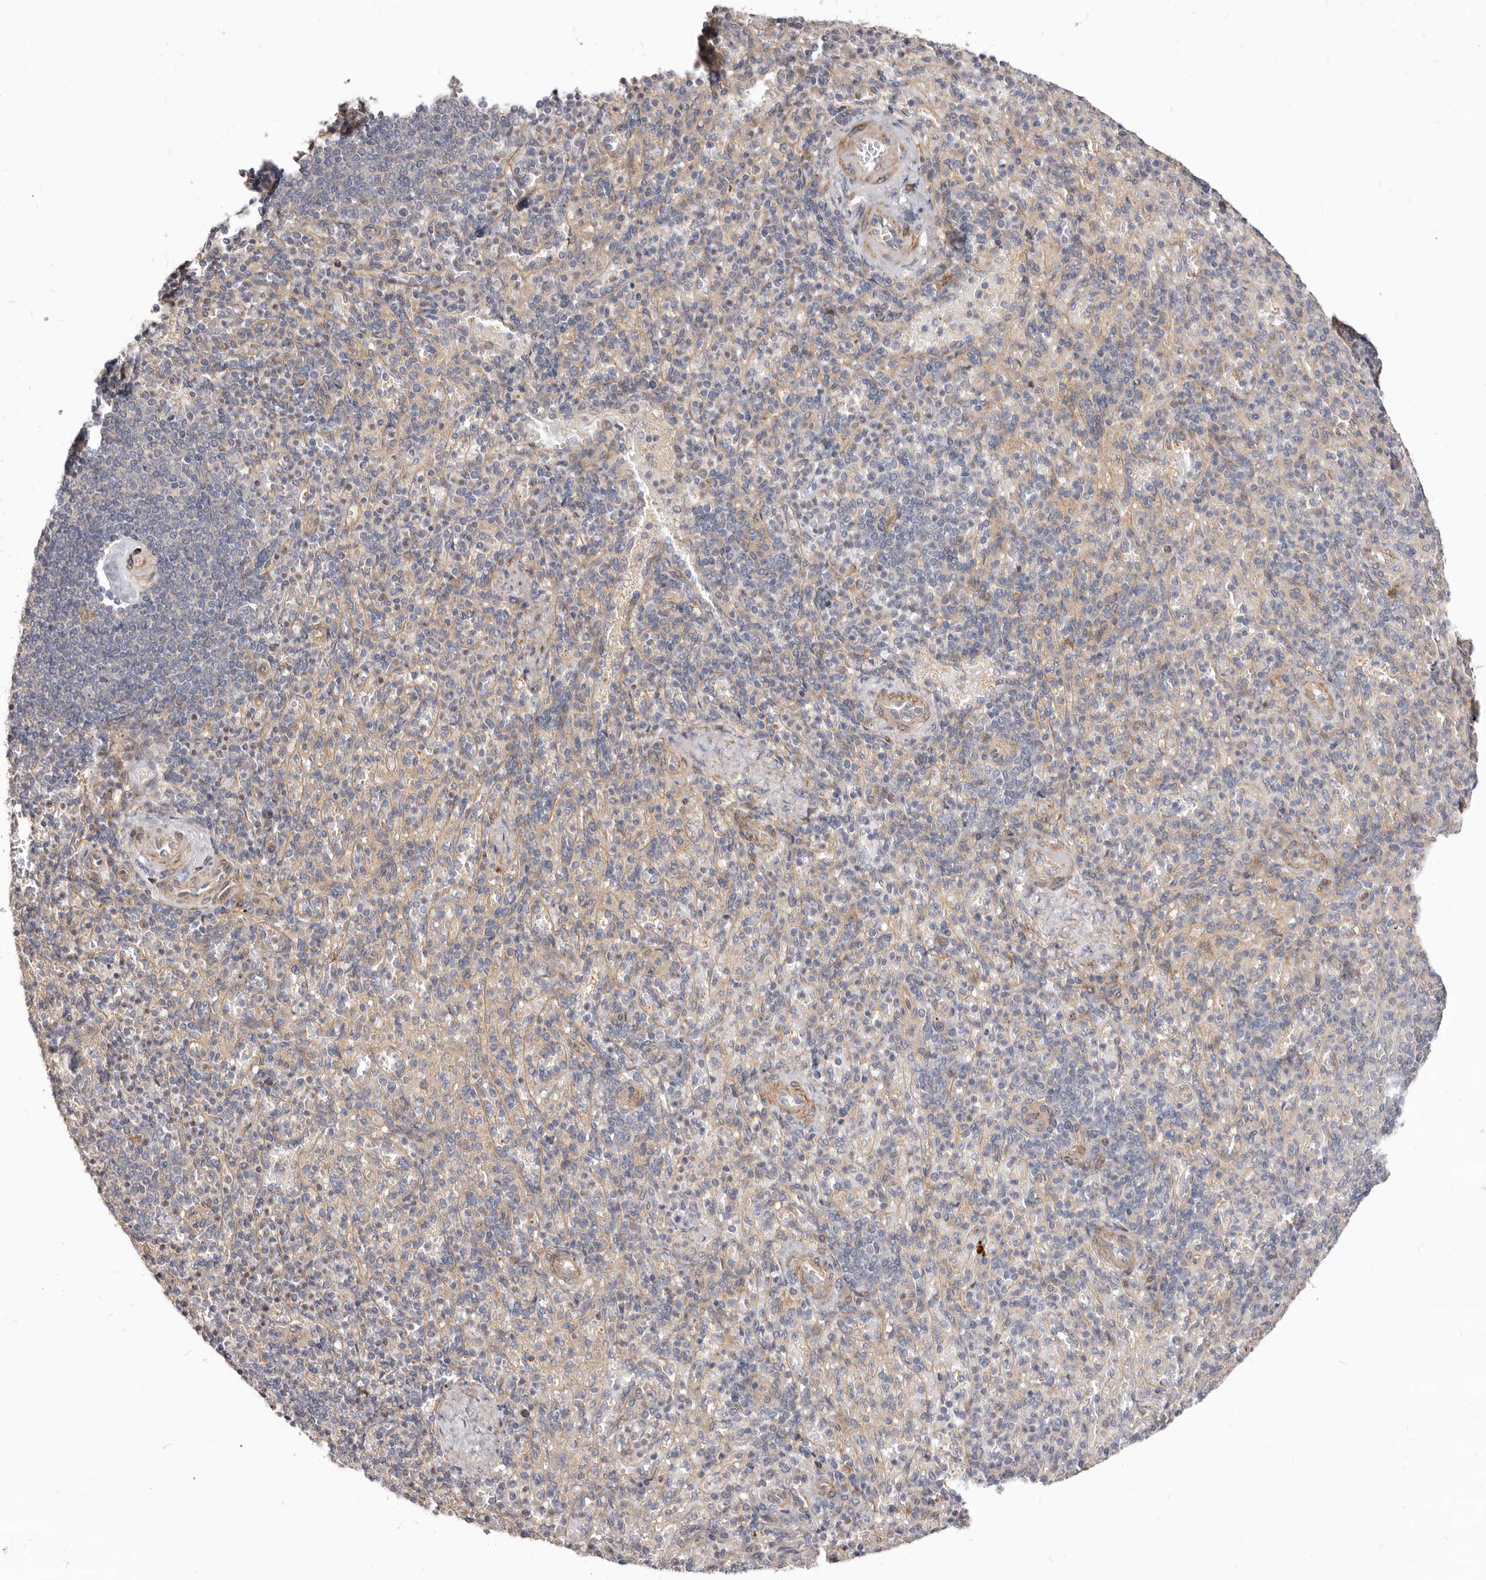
{"staining": {"intensity": "weak", "quantity": "<25%", "location": "cytoplasmic/membranous"}, "tissue": "spleen", "cell_type": "Cells in red pulp", "image_type": "normal", "snomed": [{"axis": "morphology", "description": "Normal tissue, NOS"}, {"axis": "topography", "description": "Spleen"}], "caption": "Immunohistochemical staining of unremarkable human spleen shows no significant expression in cells in red pulp.", "gene": "GPATCH4", "patient": {"sex": "female", "age": 74}}